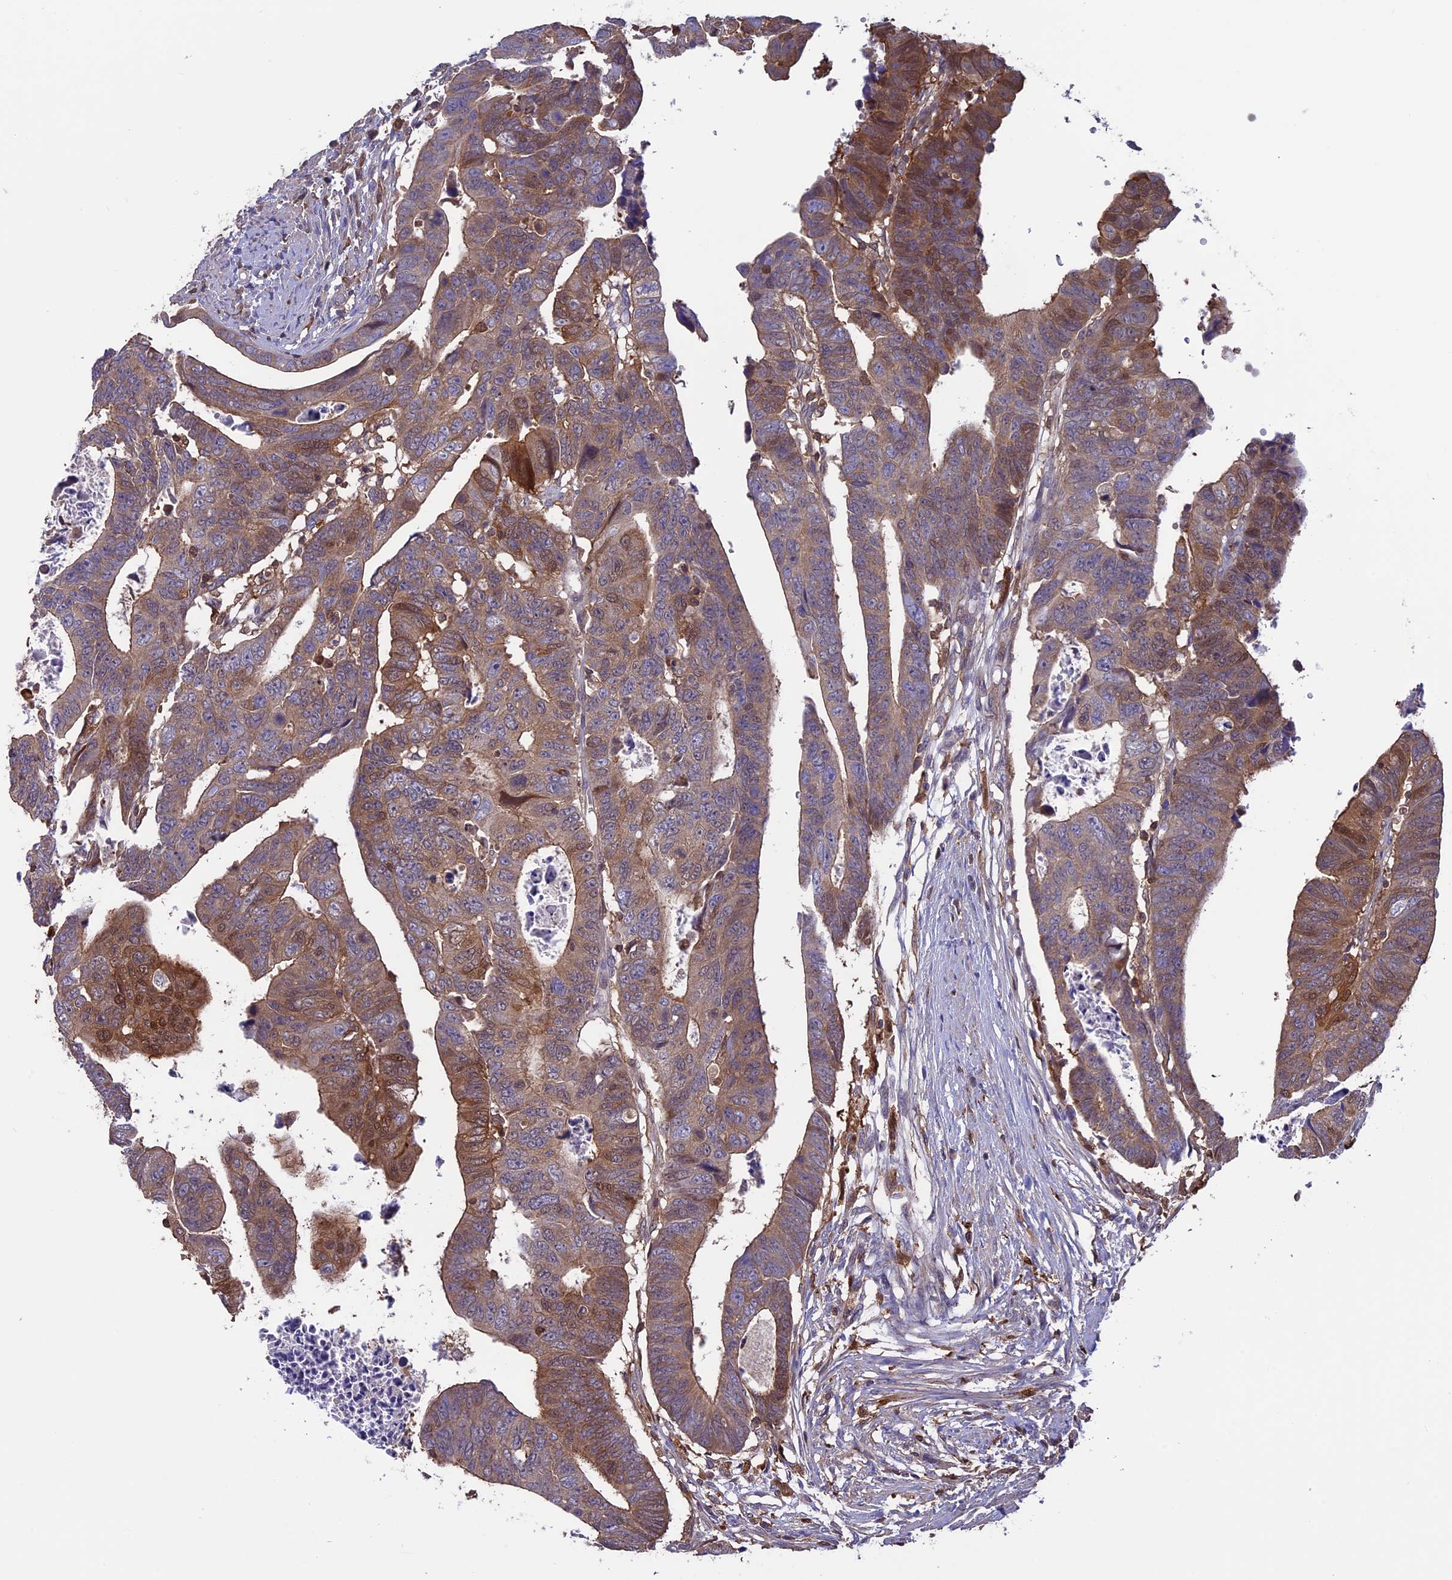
{"staining": {"intensity": "moderate", "quantity": "25%-75%", "location": "cytoplasmic/membranous"}, "tissue": "colorectal cancer", "cell_type": "Tumor cells", "image_type": "cancer", "snomed": [{"axis": "morphology", "description": "Adenocarcinoma, NOS"}, {"axis": "topography", "description": "Rectum"}], "caption": "The micrograph shows staining of colorectal cancer (adenocarcinoma), revealing moderate cytoplasmic/membranous protein staining (brown color) within tumor cells.", "gene": "ARHGAP18", "patient": {"sex": "female", "age": 65}}